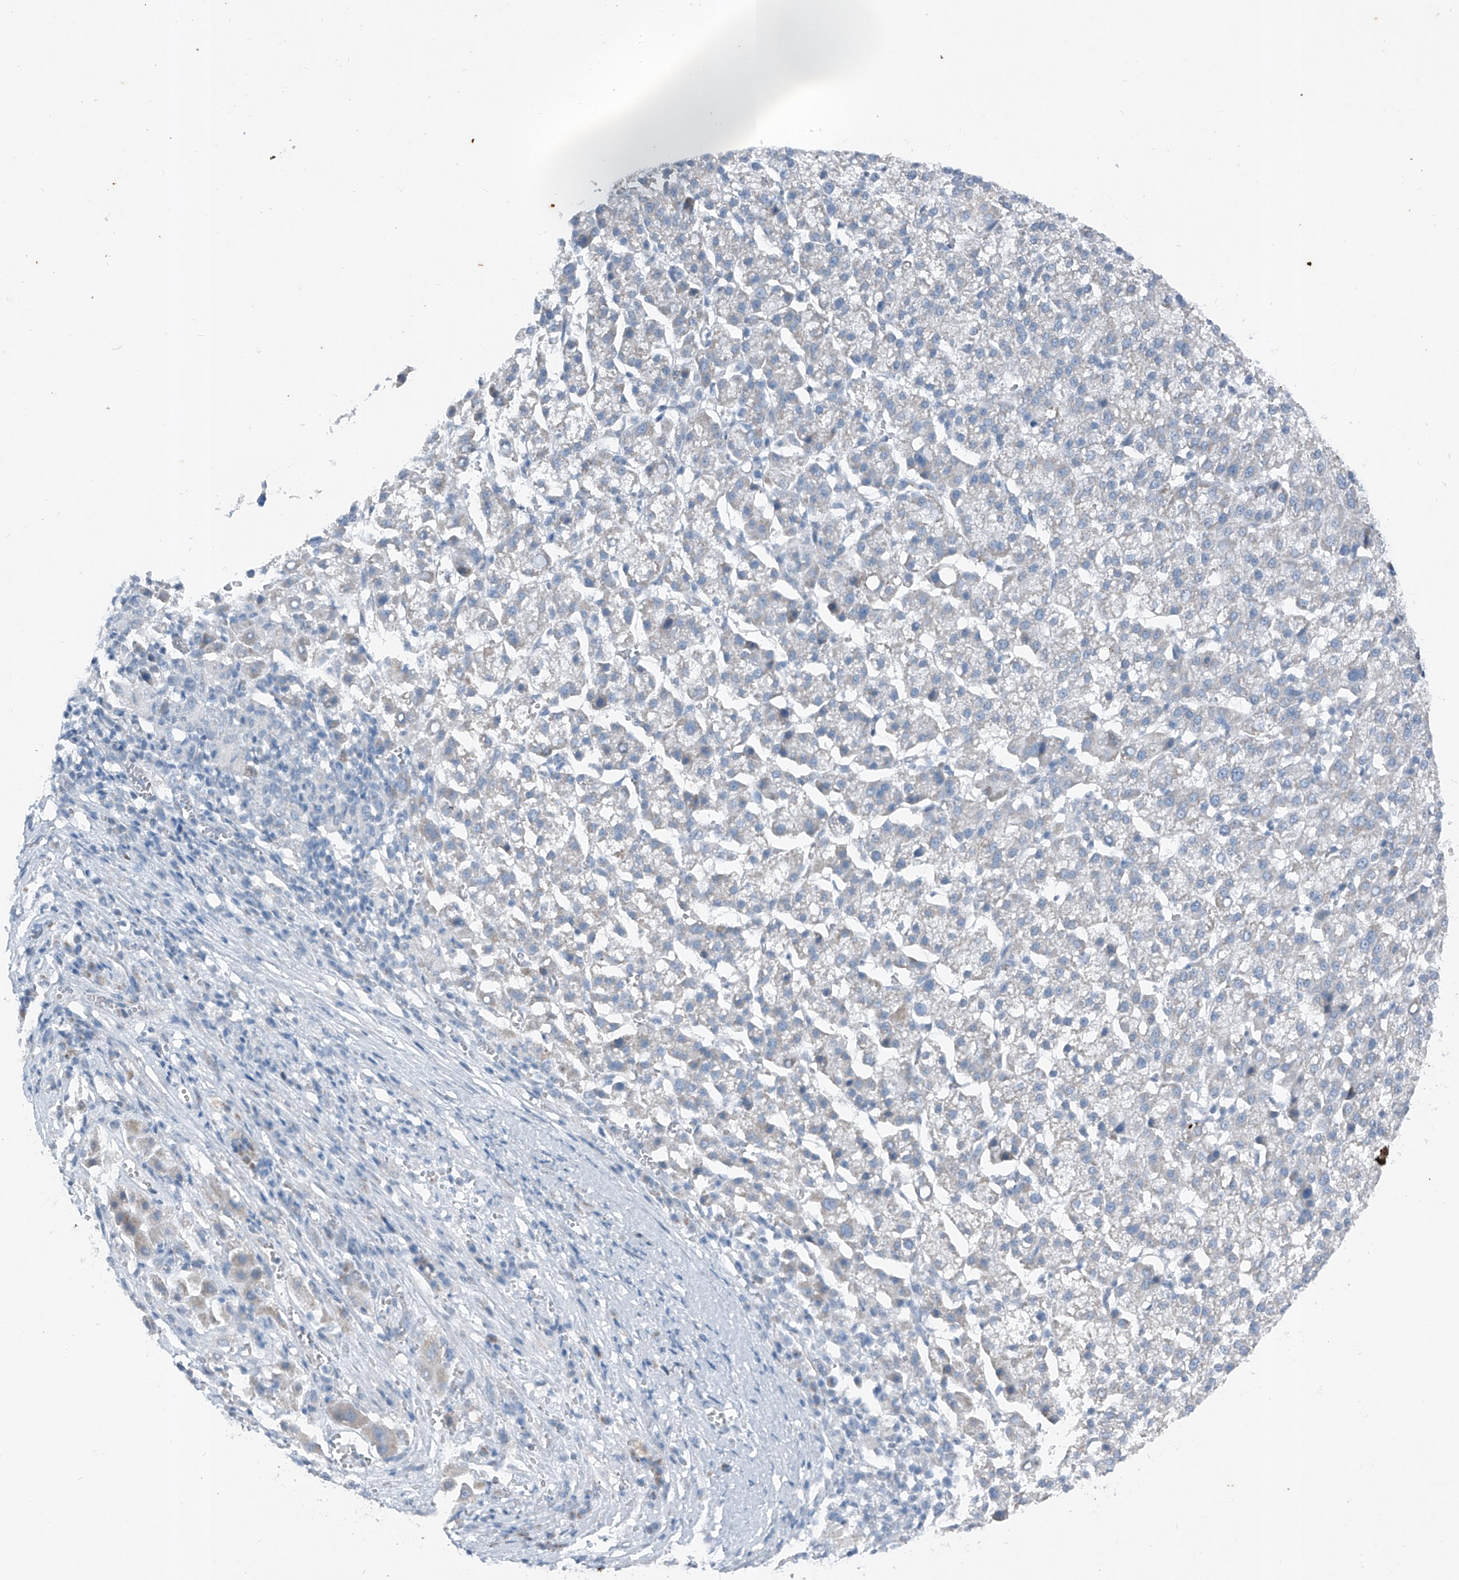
{"staining": {"intensity": "negative", "quantity": "none", "location": "none"}, "tissue": "liver cancer", "cell_type": "Tumor cells", "image_type": "cancer", "snomed": [{"axis": "morphology", "description": "Carcinoma, Hepatocellular, NOS"}, {"axis": "topography", "description": "Liver"}], "caption": "IHC photomicrograph of neoplastic tissue: human hepatocellular carcinoma (liver) stained with DAB (3,3'-diaminobenzidine) displays no significant protein positivity in tumor cells. (DAB immunohistochemistry, high magnification).", "gene": "DYRK1B", "patient": {"sex": "female", "age": 58}}